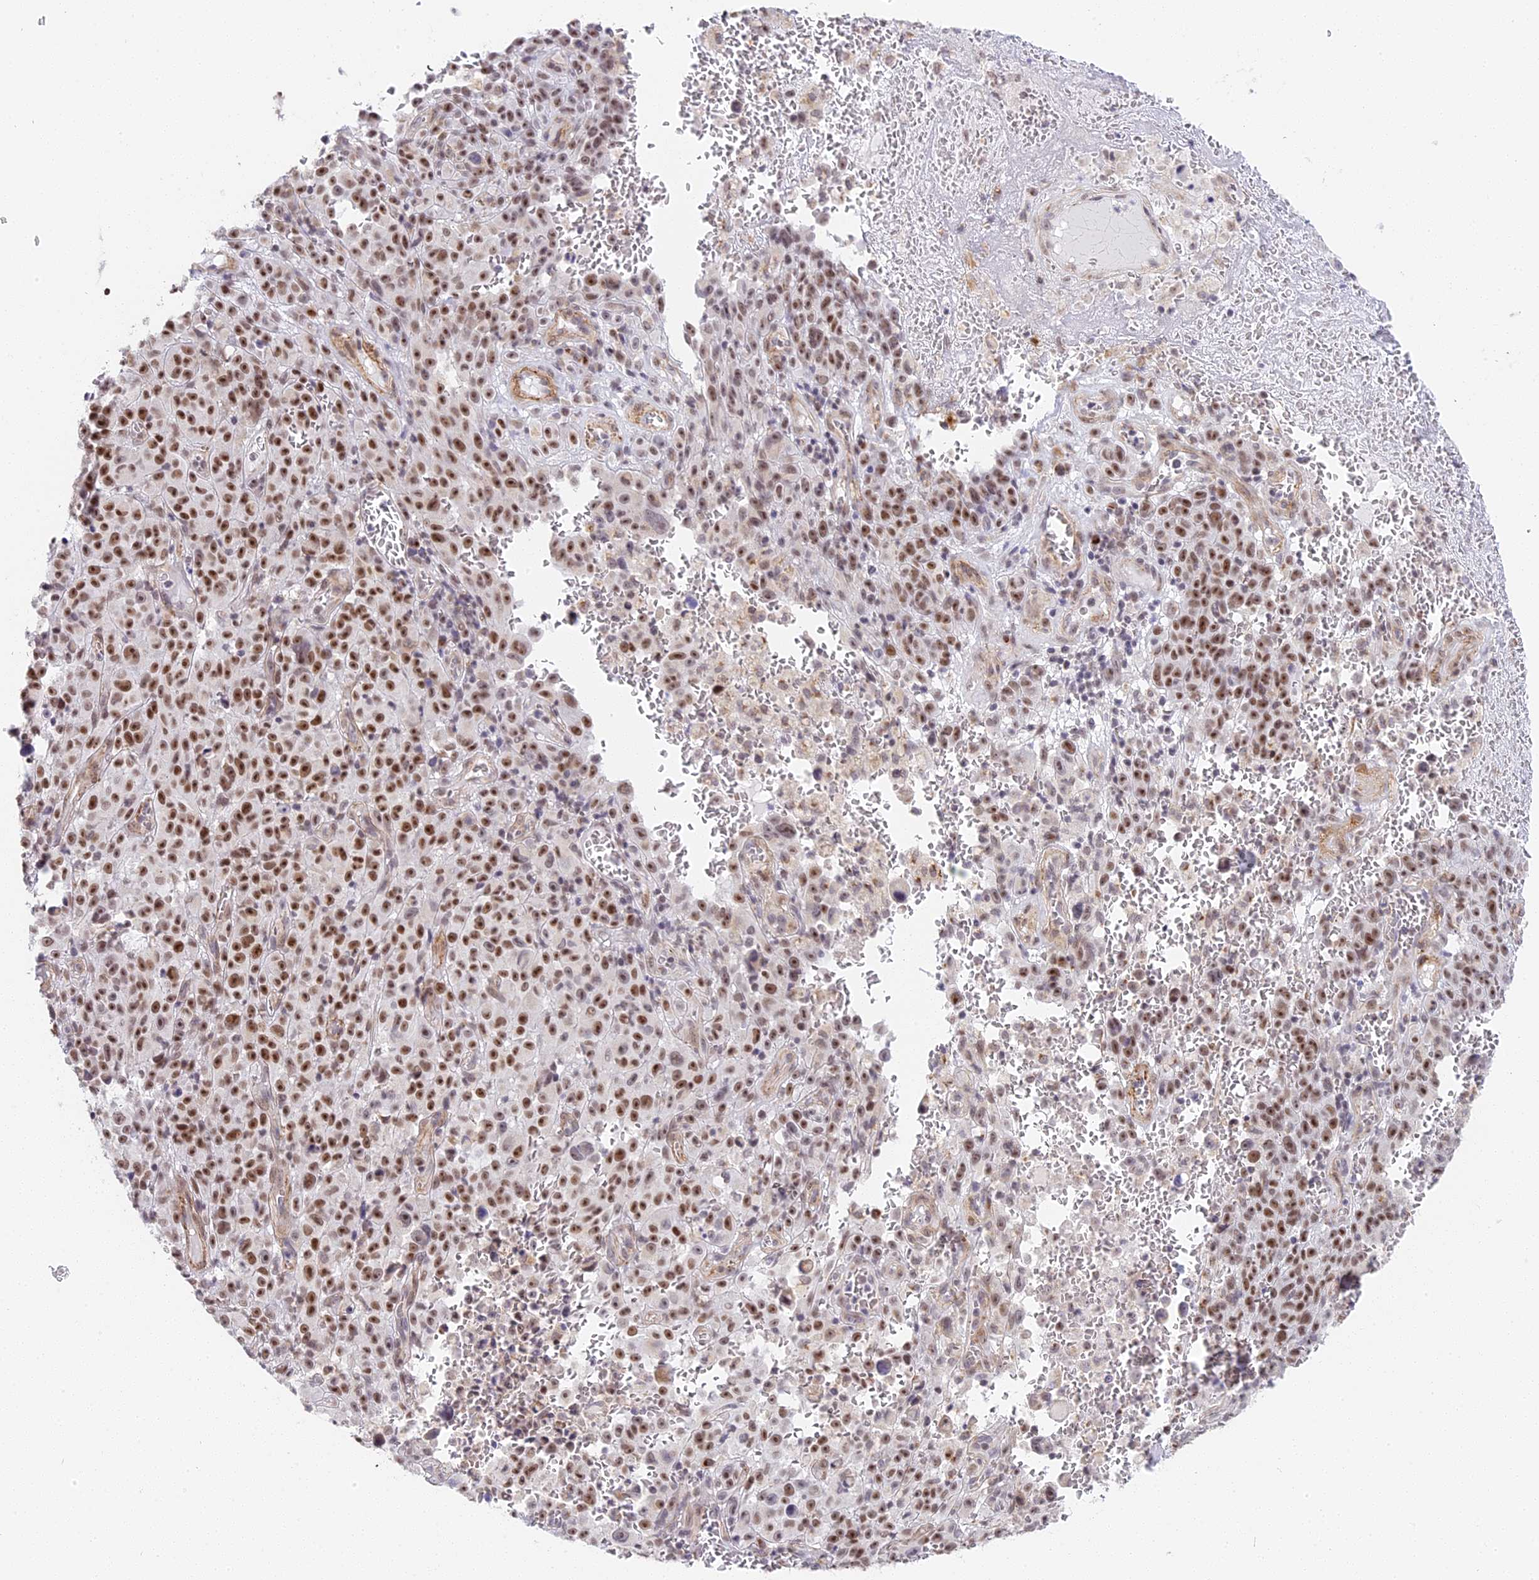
{"staining": {"intensity": "strong", "quantity": ">75%", "location": "nuclear"}, "tissue": "melanoma", "cell_type": "Tumor cells", "image_type": "cancer", "snomed": [{"axis": "morphology", "description": "Malignant melanoma, NOS"}, {"axis": "topography", "description": "Skin"}], "caption": "This image demonstrates immunohistochemistry (IHC) staining of melanoma, with high strong nuclear staining in approximately >75% of tumor cells.", "gene": "HEATR5B", "patient": {"sex": "female", "age": 82}}